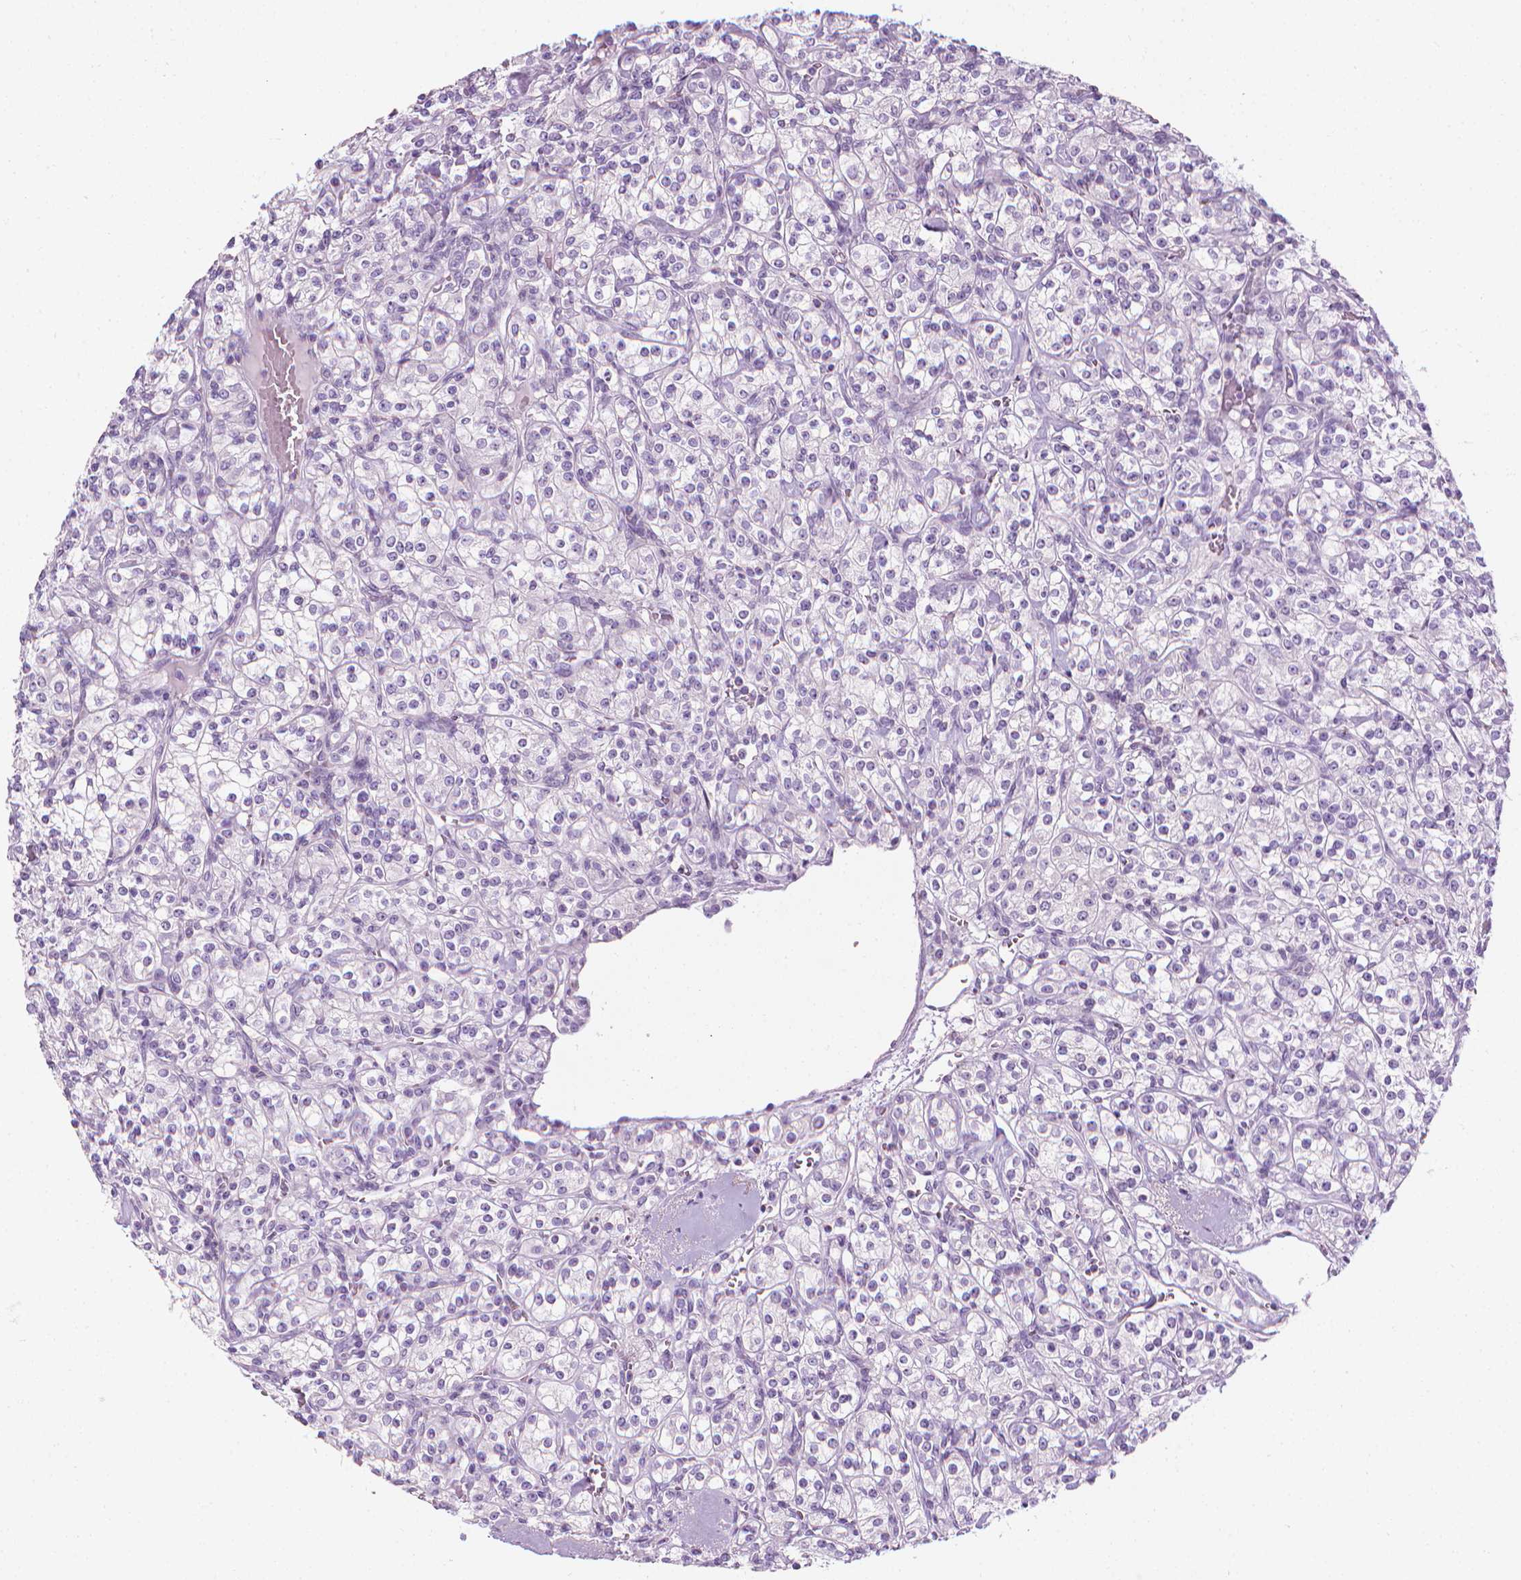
{"staining": {"intensity": "negative", "quantity": "none", "location": "none"}, "tissue": "renal cancer", "cell_type": "Tumor cells", "image_type": "cancer", "snomed": [{"axis": "morphology", "description": "Adenocarcinoma, NOS"}, {"axis": "topography", "description": "Kidney"}], "caption": "A high-resolution histopathology image shows IHC staining of renal cancer (adenocarcinoma), which reveals no significant positivity in tumor cells.", "gene": "DCAF8L1", "patient": {"sex": "male", "age": 77}}